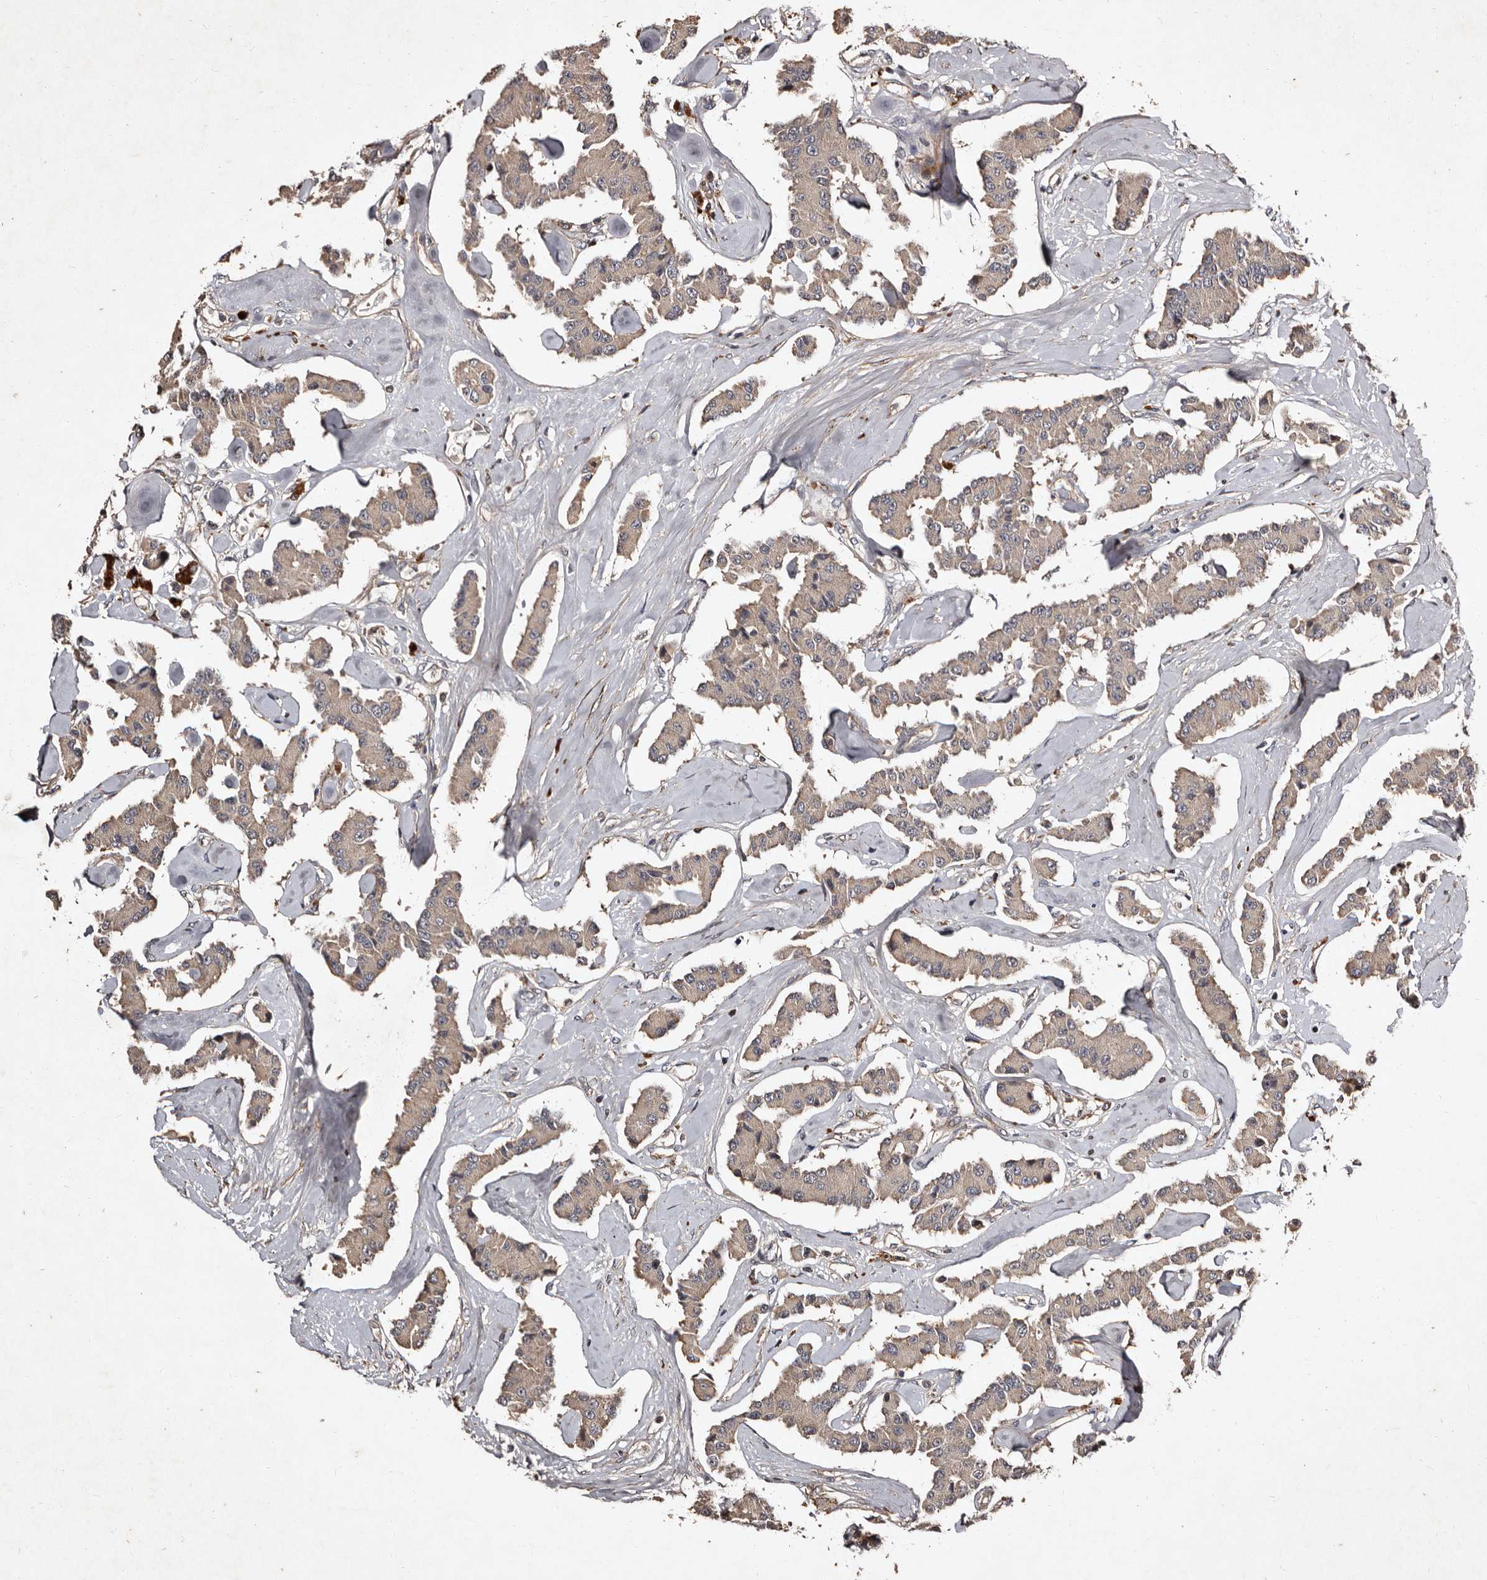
{"staining": {"intensity": "weak", "quantity": "<25%", "location": "cytoplasmic/membranous"}, "tissue": "carcinoid", "cell_type": "Tumor cells", "image_type": "cancer", "snomed": [{"axis": "morphology", "description": "Carcinoid, malignant, NOS"}, {"axis": "topography", "description": "Pancreas"}], "caption": "There is no significant positivity in tumor cells of carcinoid.", "gene": "PRKD3", "patient": {"sex": "male", "age": 41}}